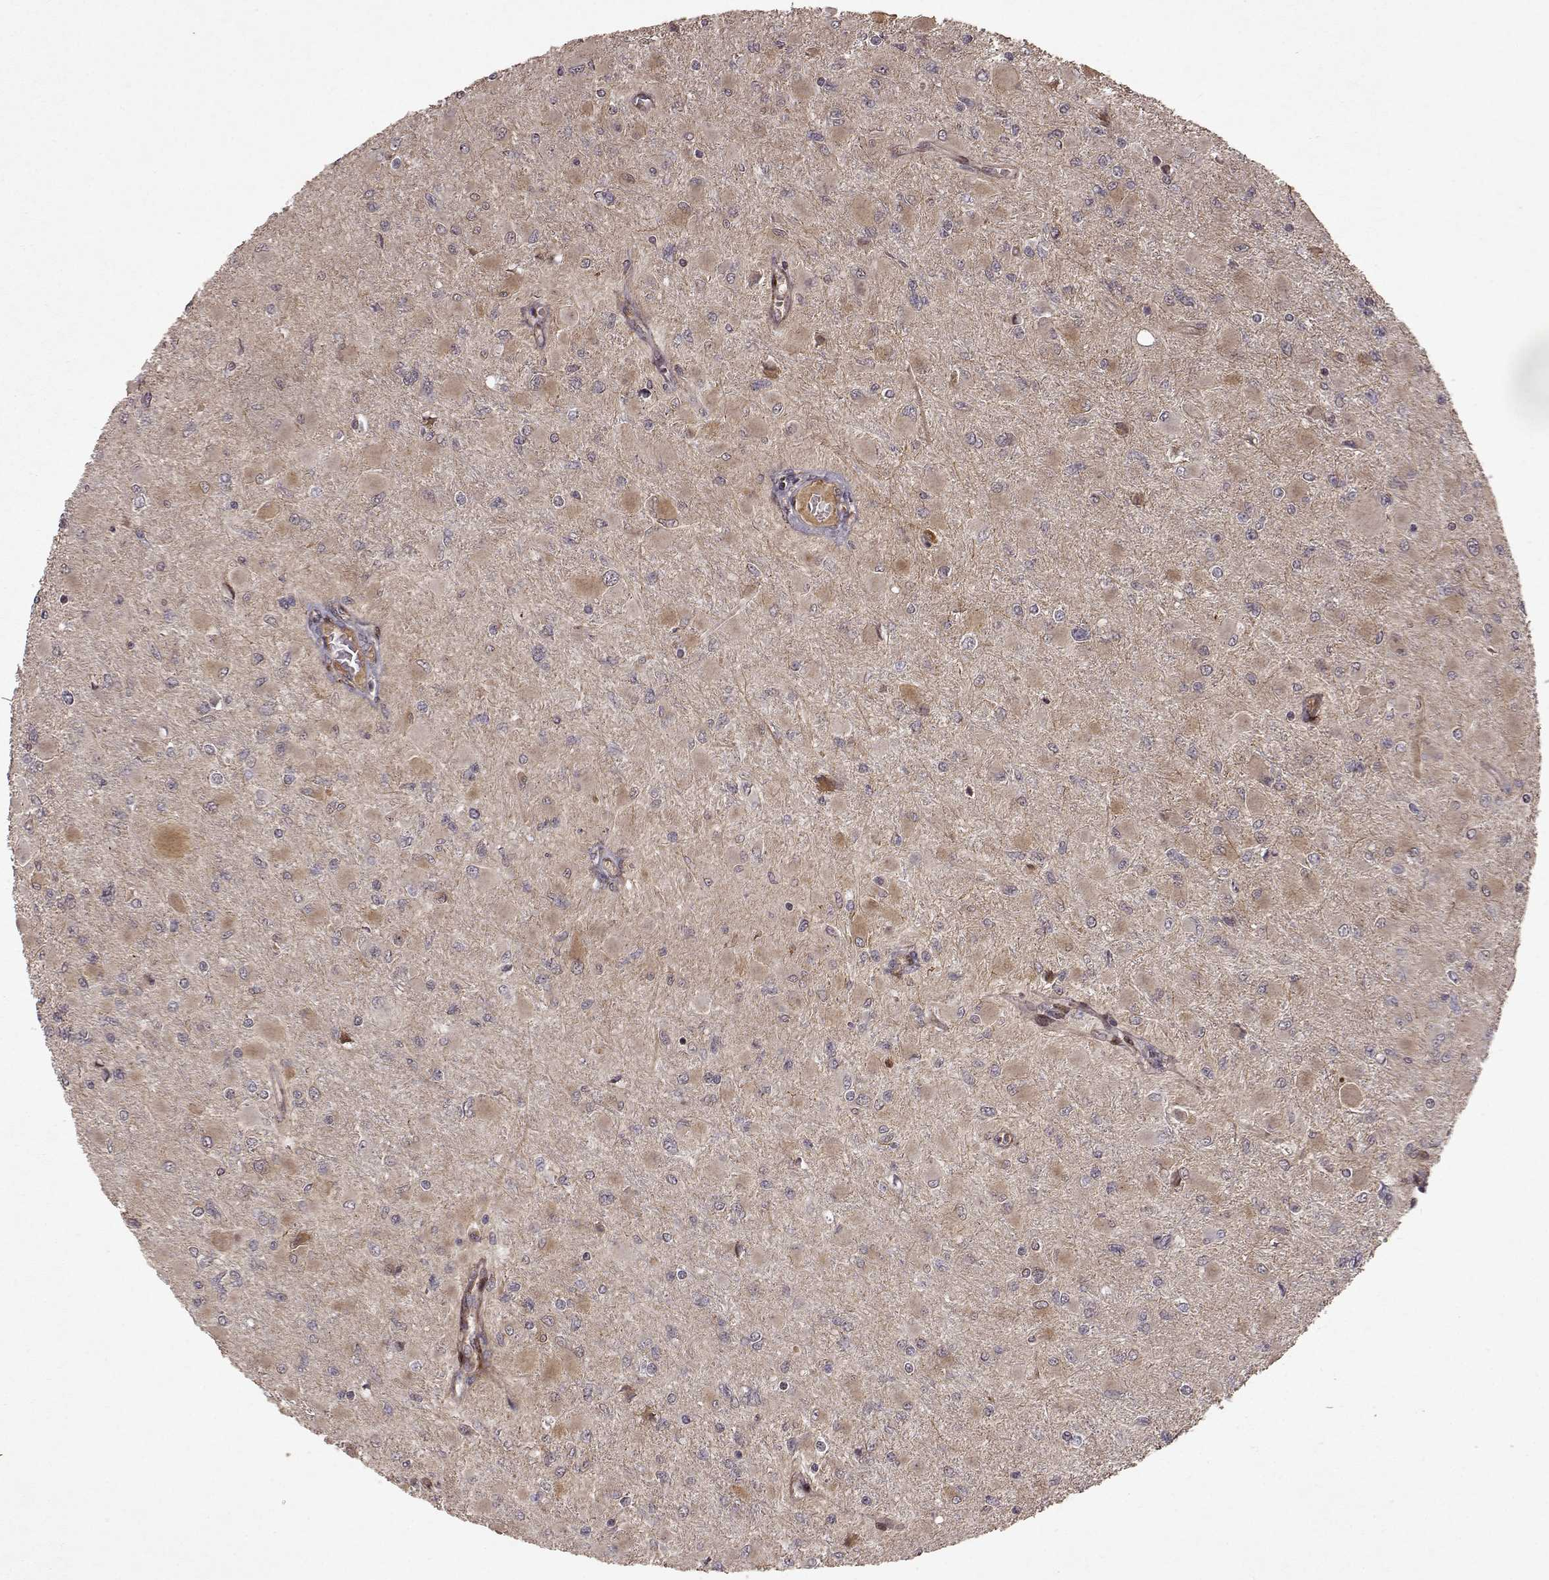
{"staining": {"intensity": "moderate", "quantity": "<25%", "location": "cytoplasmic/membranous"}, "tissue": "glioma", "cell_type": "Tumor cells", "image_type": "cancer", "snomed": [{"axis": "morphology", "description": "Glioma, malignant, High grade"}, {"axis": "topography", "description": "Cerebral cortex"}], "caption": "Human glioma stained with a protein marker demonstrates moderate staining in tumor cells.", "gene": "FSTL1", "patient": {"sex": "female", "age": 36}}